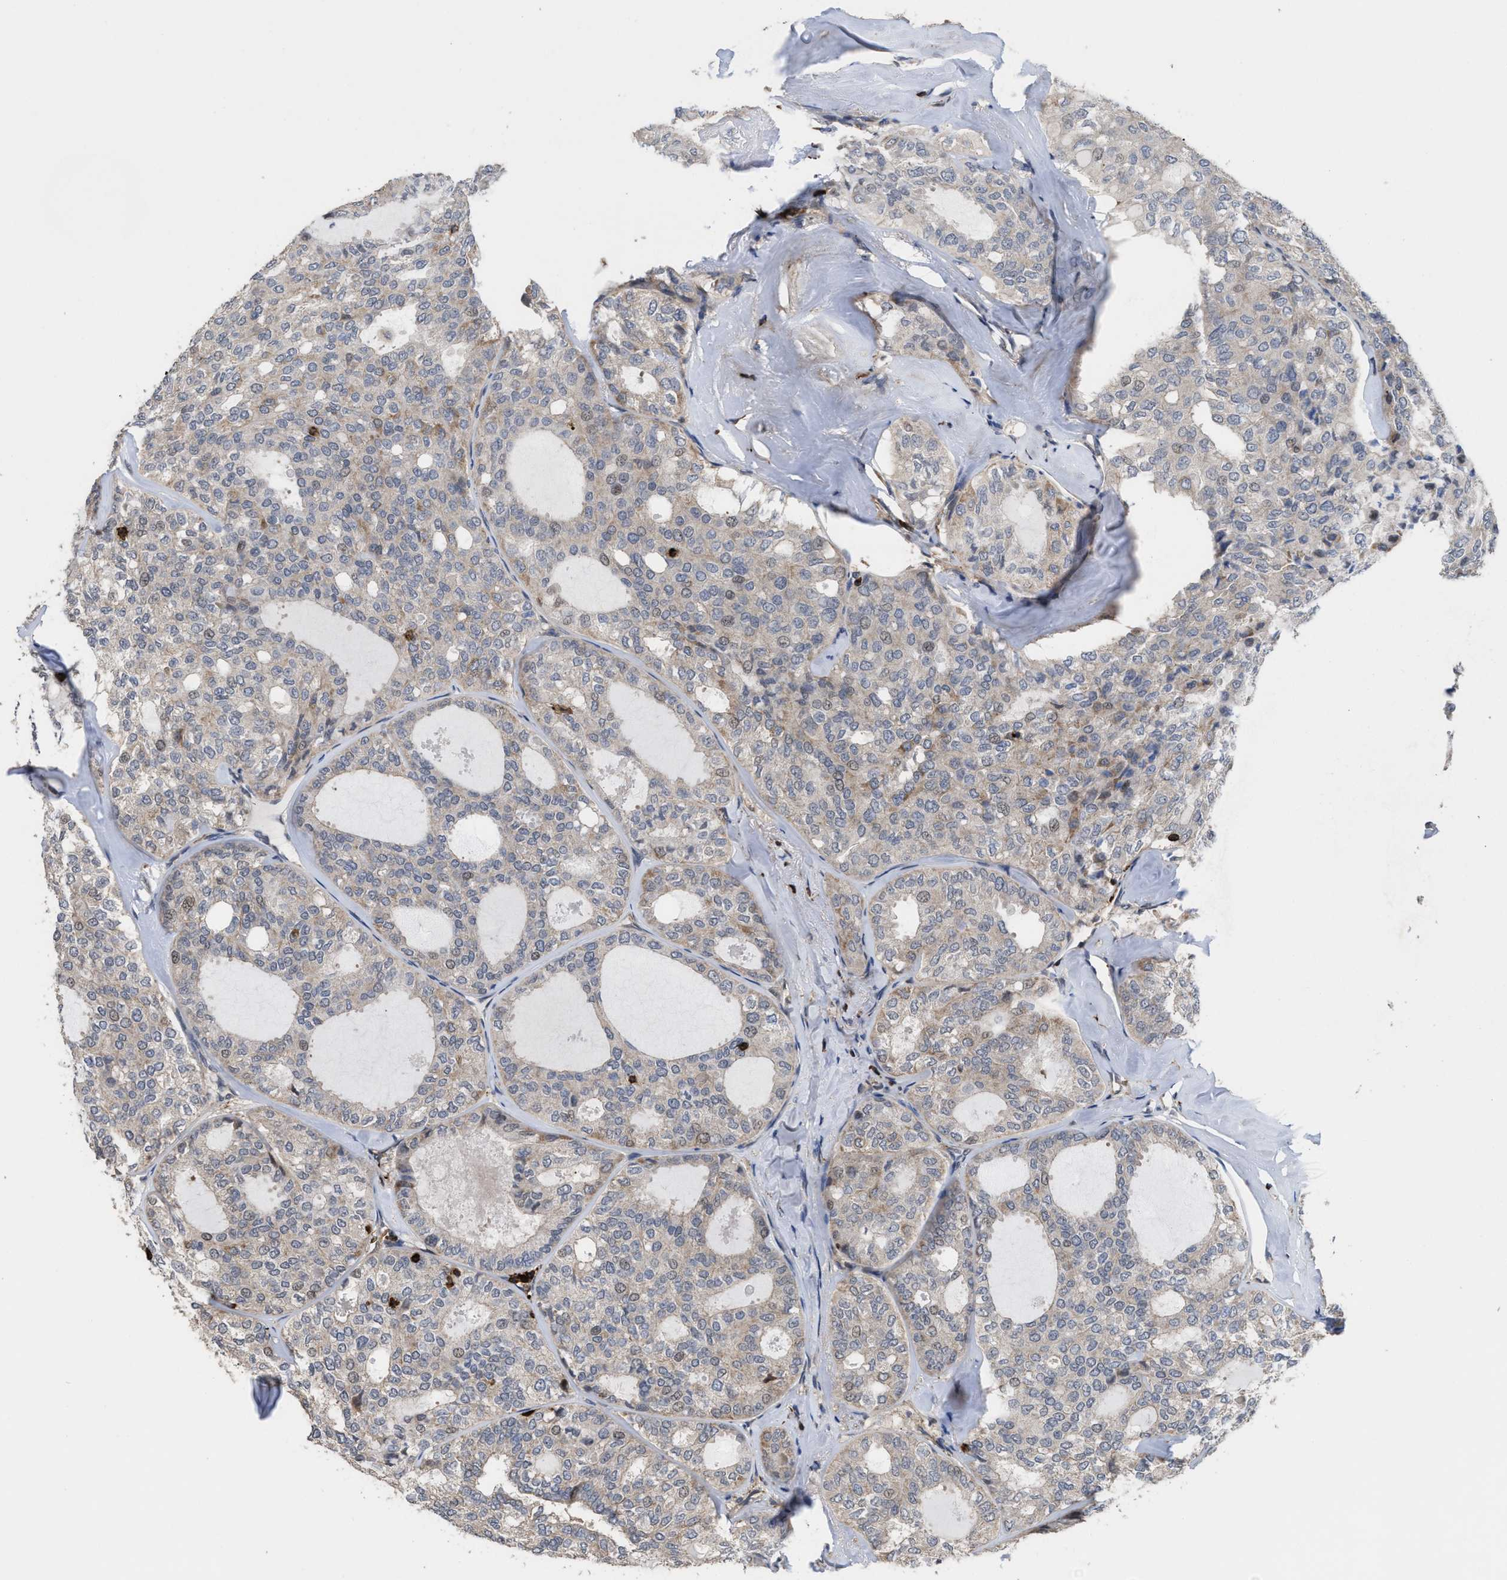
{"staining": {"intensity": "weak", "quantity": "25%-75%", "location": "cytoplasmic/membranous"}, "tissue": "thyroid cancer", "cell_type": "Tumor cells", "image_type": "cancer", "snomed": [{"axis": "morphology", "description": "Follicular adenoma carcinoma, NOS"}, {"axis": "topography", "description": "Thyroid gland"}], "caption": "Weak cytoplasmic/membranous positivity is identified in about 25%-75% of tumor cells in thyroid cancer. (DAB IHC with brightfield microscopy, high magnification).", "gene": "PTPRE", "patient": {"sex": "male", "age": 75}}